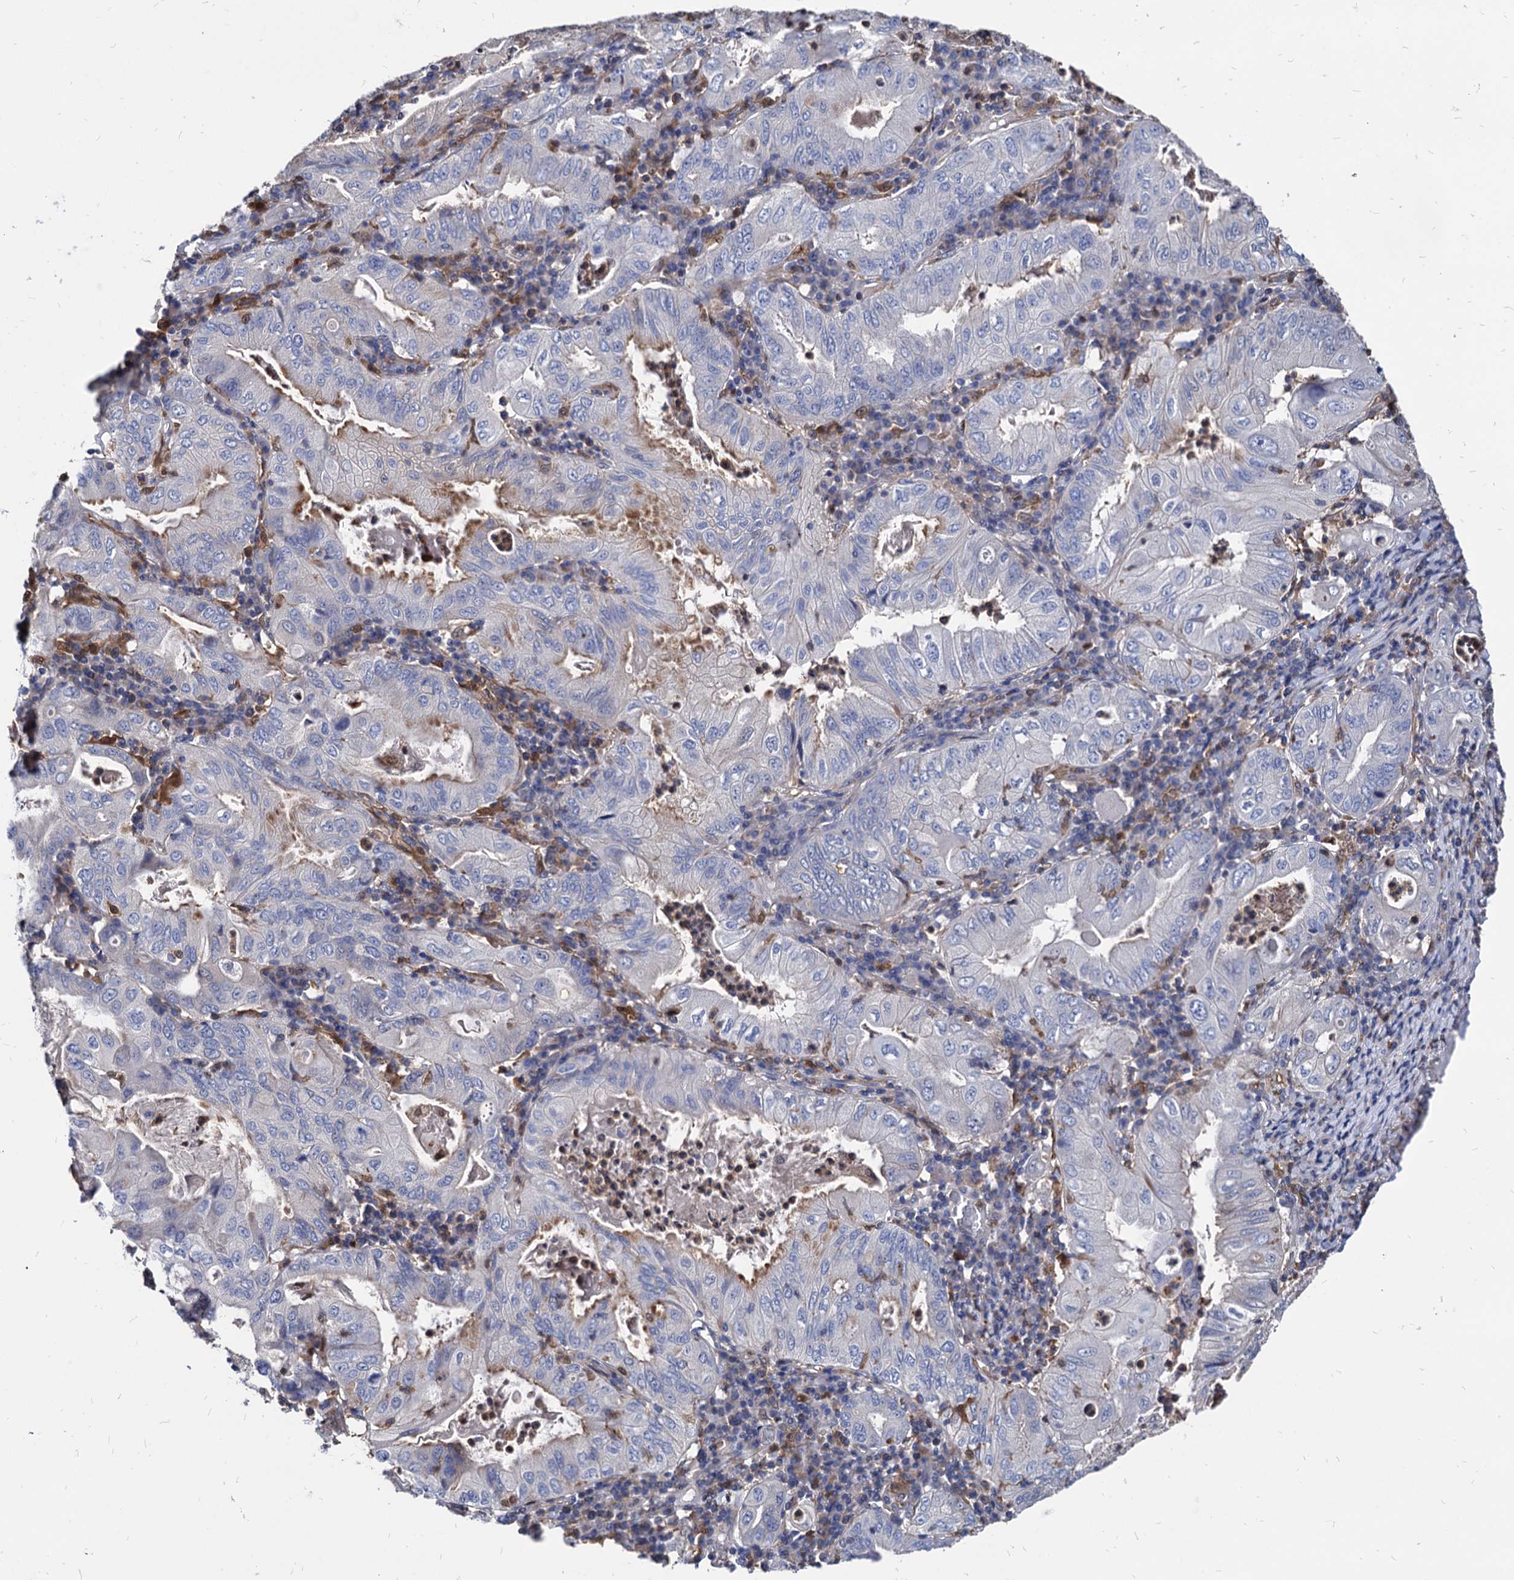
{"staining": {"intensity": "weak", "quantity": "<25%", "location": "cytoplasmic/membranous"}, "tissue": "stomach cancer", "cell_type": "Tumor cells", "image_type": "cancer", "snomed": [{"axis": "morphology", "description": "Normal tissue, NOS"}, {"axis": "morphology", "description": "Adenocarcinoma, NOS"}, {"axis": "topography", "description": "Esophagus"}, {"axis": "topography", "description": "Stomach, upper"}, {"axis": "topography", "description": "Peripheral nerve tissue"}], "caption": "This is a image of IHC staining of stomach adenocarcinoma, which shows no staining in tumor cells.", "gene": "CPPED1", "patient": {"sex": "male", "age": 62}}